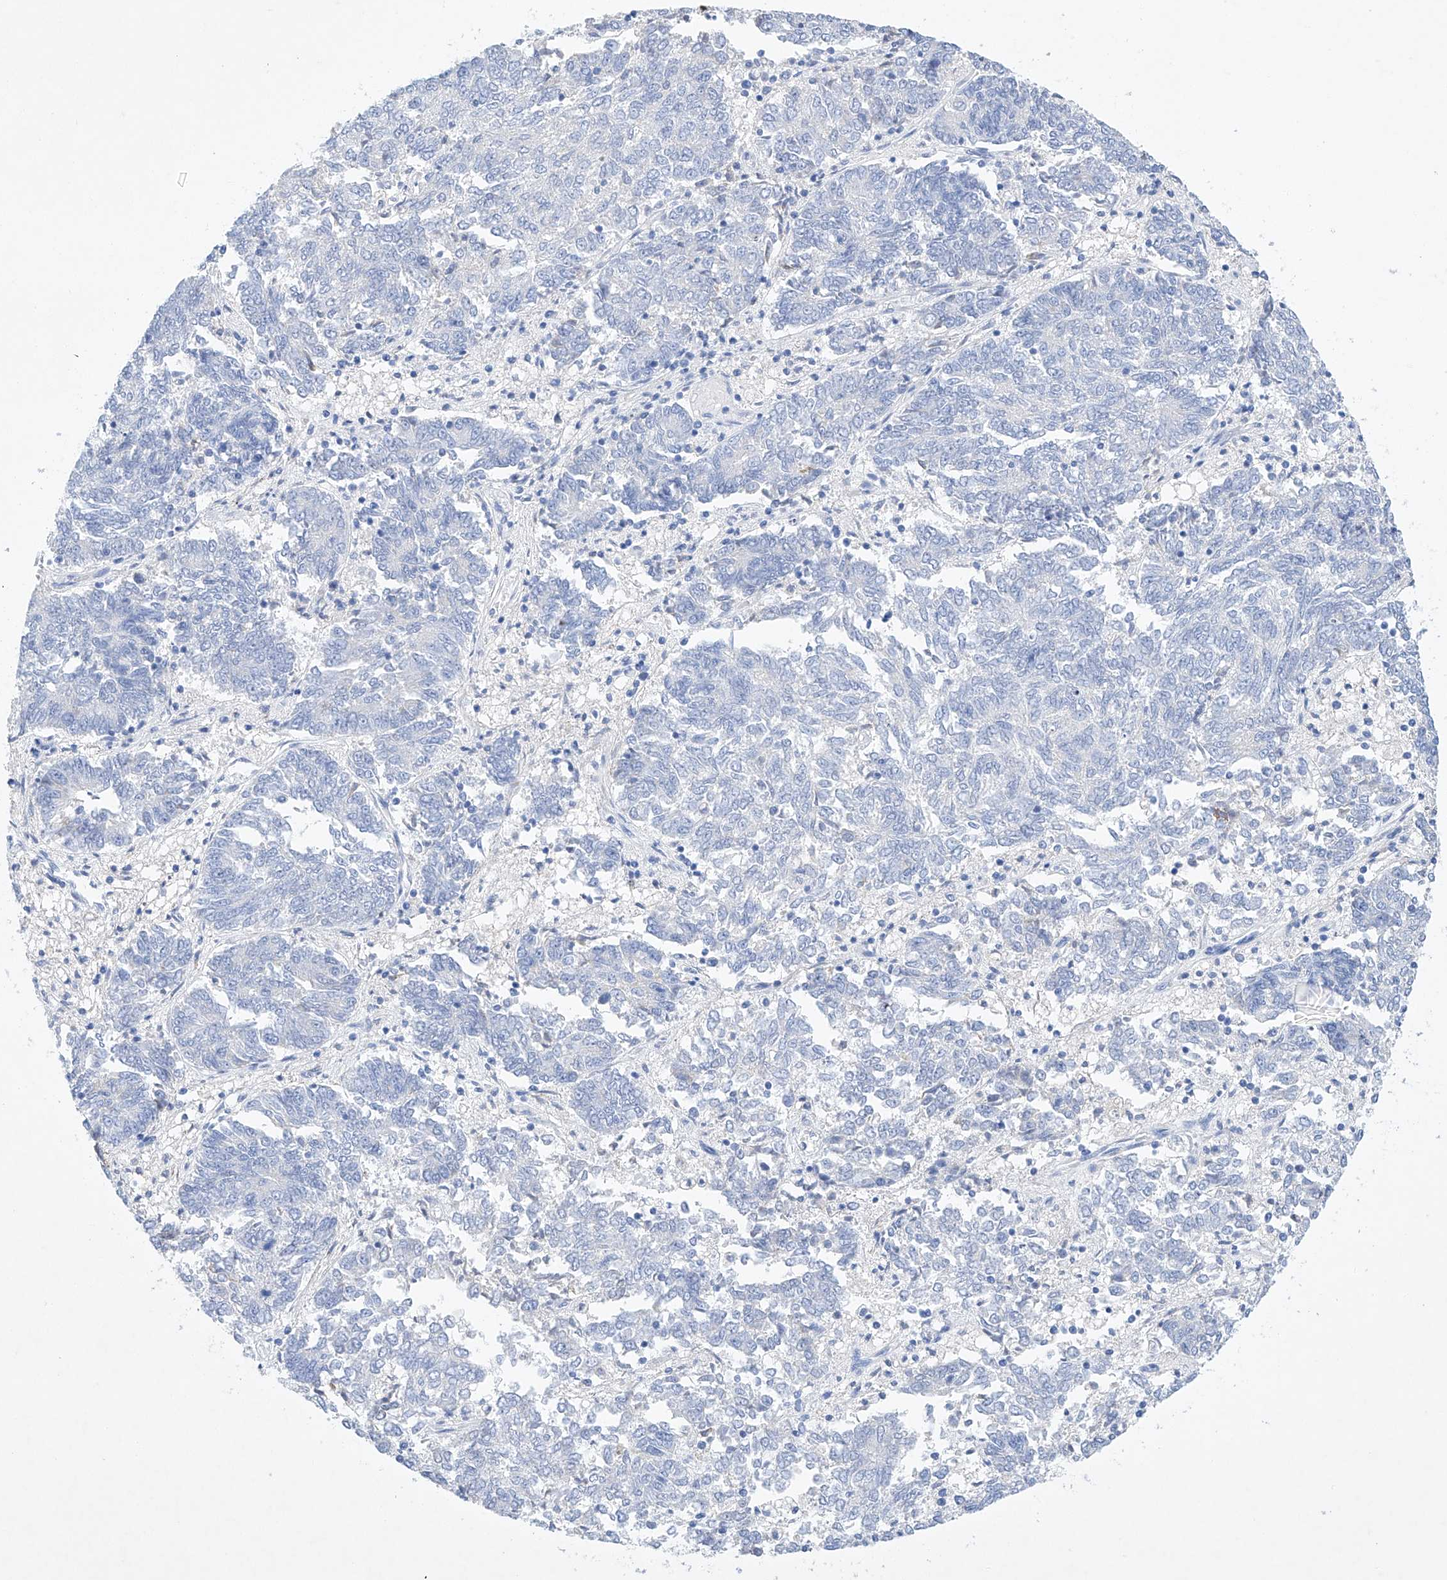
{"staining": {"intensity": "negative", "quantity": "none", "location": "none"}, "tissue": "endometrial cancer", "cell_type": "Tumor cells", "image_type": "cancer", "snomed": [{"axis": "morphology", "description": "Adenocarcinoma, NOS"}, {"axis": "topography", "description": "Endometrium"}], "caption": "Tumor cells show no significant protein positivity in adenocarcinoma (endometrial).", "gene": "LURAP1", "patient": {"sex": "female", "age": 80}}